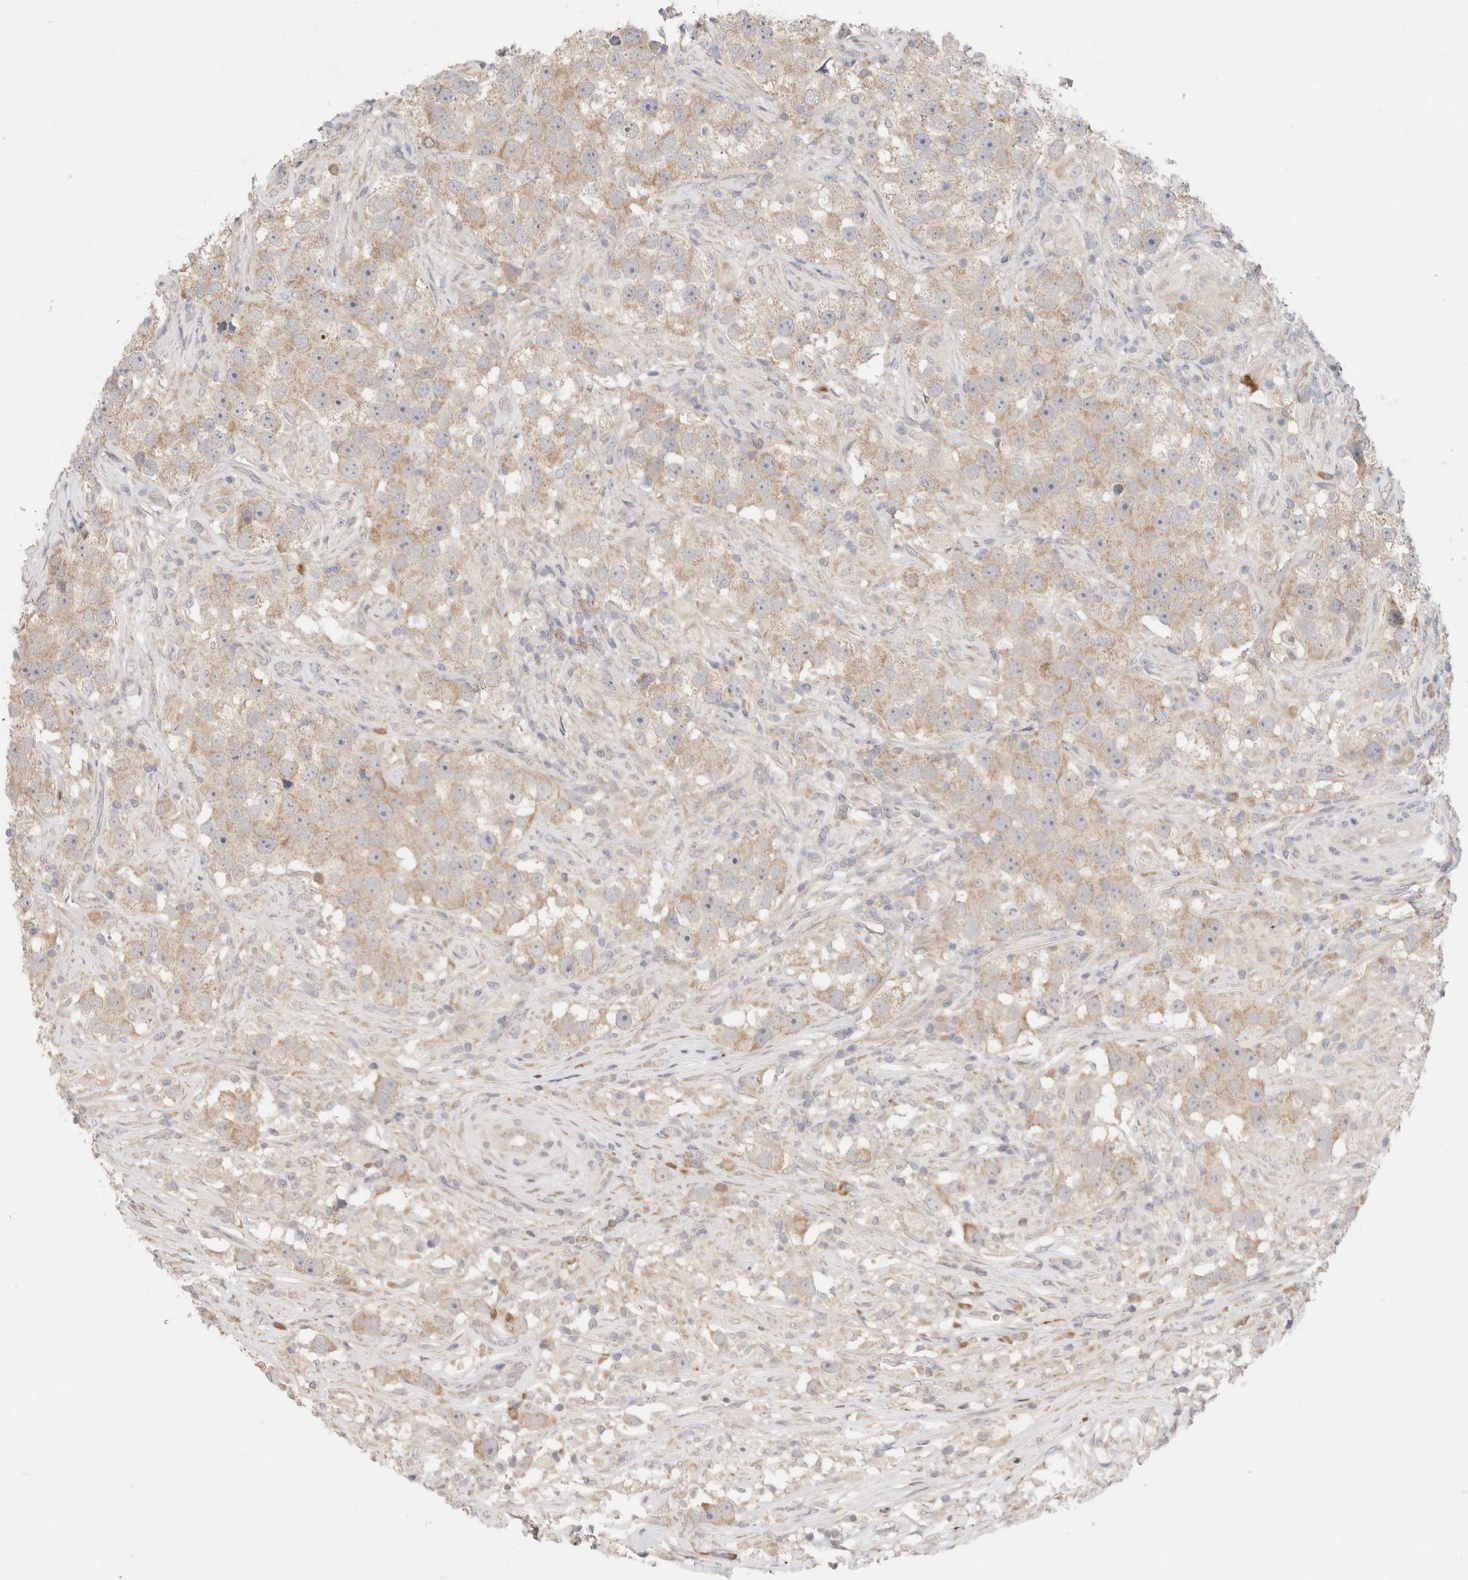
{"staining": {"intensity": "weak", "quantity": ">75%", "location": "cytoplasmic/membranous"}, "tissue": "testis cancer", "cell_type": "Tumor cells", "image_type": "cancer", "snomed": [{"axis": "morphology", "description": "Seminoma, NOS"}, {"axis": "topography", "description": "Testis"}], "caption": "Immunohistochemistry (IHC) (DAB (3,3'-diaminobenzidine)) staining of seminoma (testis) exhibits weak cytoplasmic/membranous protein expression in approximately >75% of tumor cells.", "gene": "ERI3", "patient": {"sex": "male", "age": 49}}